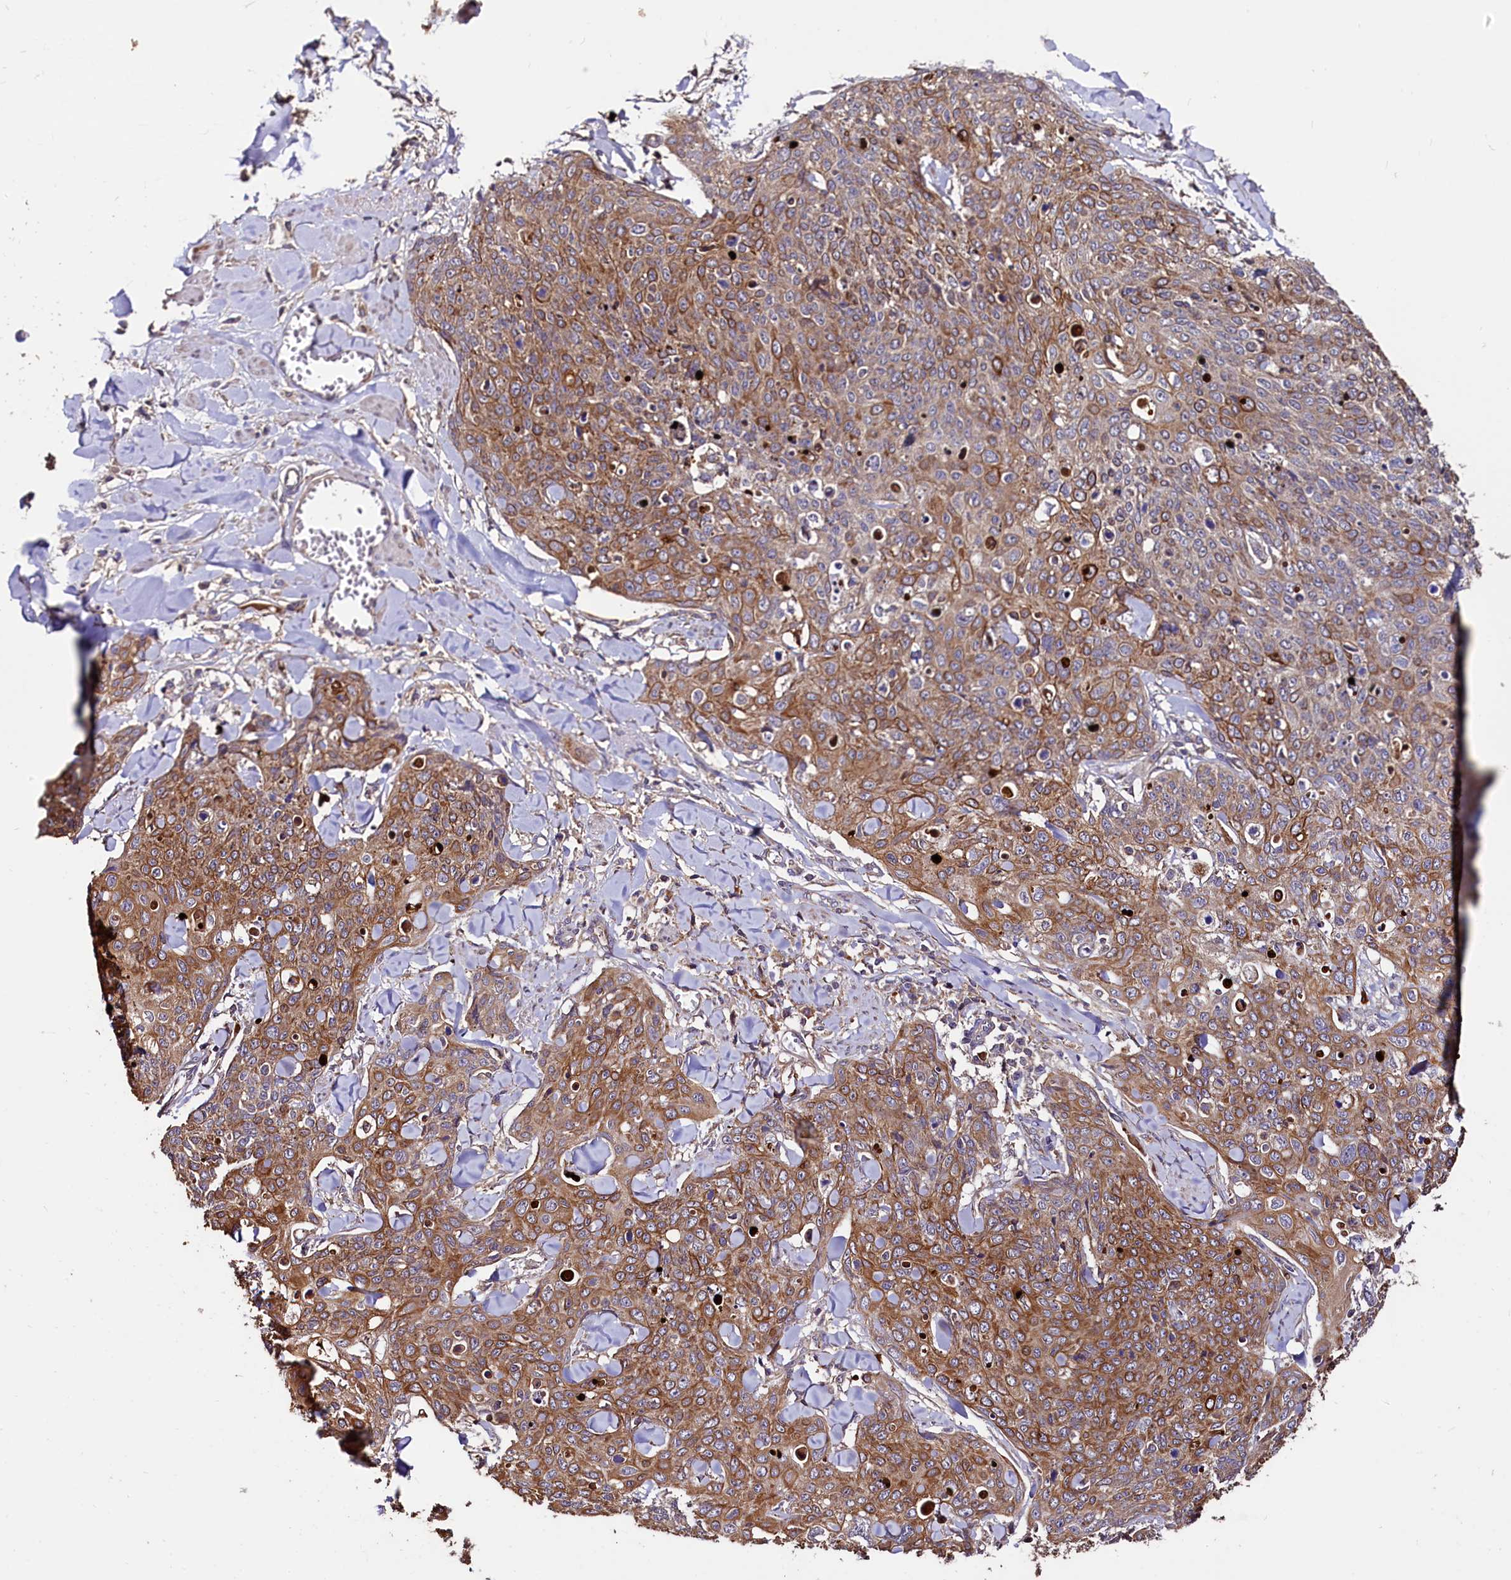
{"staining": {"intensity": "moderate", "quantity": ">75%", "location": "cytoplasmic/membranous"}, "tissue": "skin cancer", "cell_type": "Tumor cells", "image_type": "cancer", "snomed": [{"axis": "morphology", "description": "Squamous cell carcinoma, NOS"}, {"axis": "topography", "description": "Skin"}, {"axis": "topography", "description": "Vulva"}], "caption": "Tumor cells display medium levels of moderate cytoplasmic/membranous positivity in about >75% of cells in squamous cell carcinoma (skin).", "gene": "RASSF1", "patient": {"sex": "female", "age": 85}}